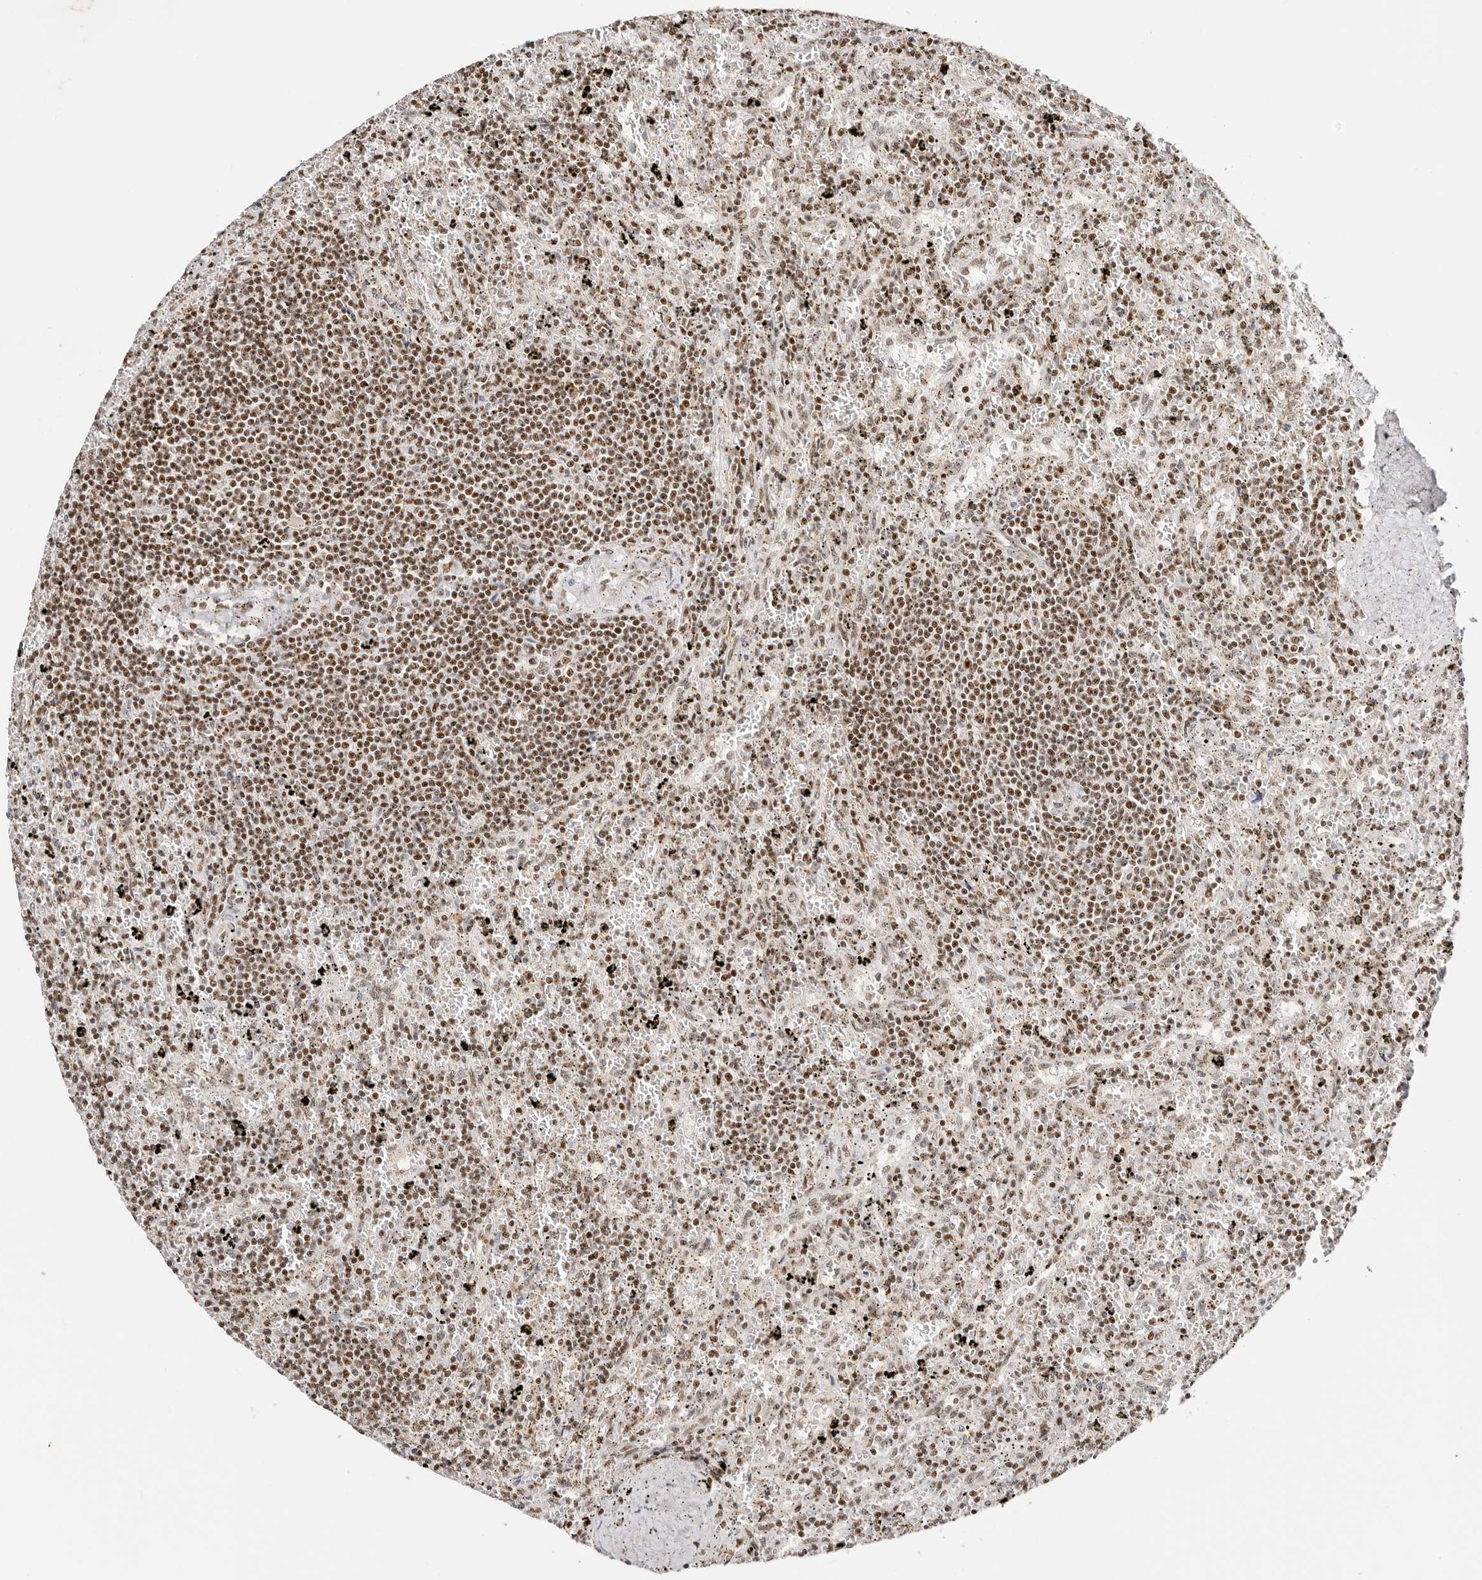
{"staining": {"intensity": "moderate", "quantity": ">75%", "location": "nuclear"}, "tissue": "lymphoma", "cell_type": "Tumor cells", "image_type": "cancer", "snomed": [{"axis": "morphology", "description": "Malignant lymphoma, non-Hodgkin's type, Low grade"}, {"axis": "topography", "description": "Spleen"}], "caption": "A micrograph showing moderate nuclear expression in approximately >75% of tumor cells in malignant lymphoma, non-Hodgkin's type (low-grade), as visualized by brown immunohistochemical staining.", "gene": "IQGAP3", "patient": {"sex": "male", "age": 76}}